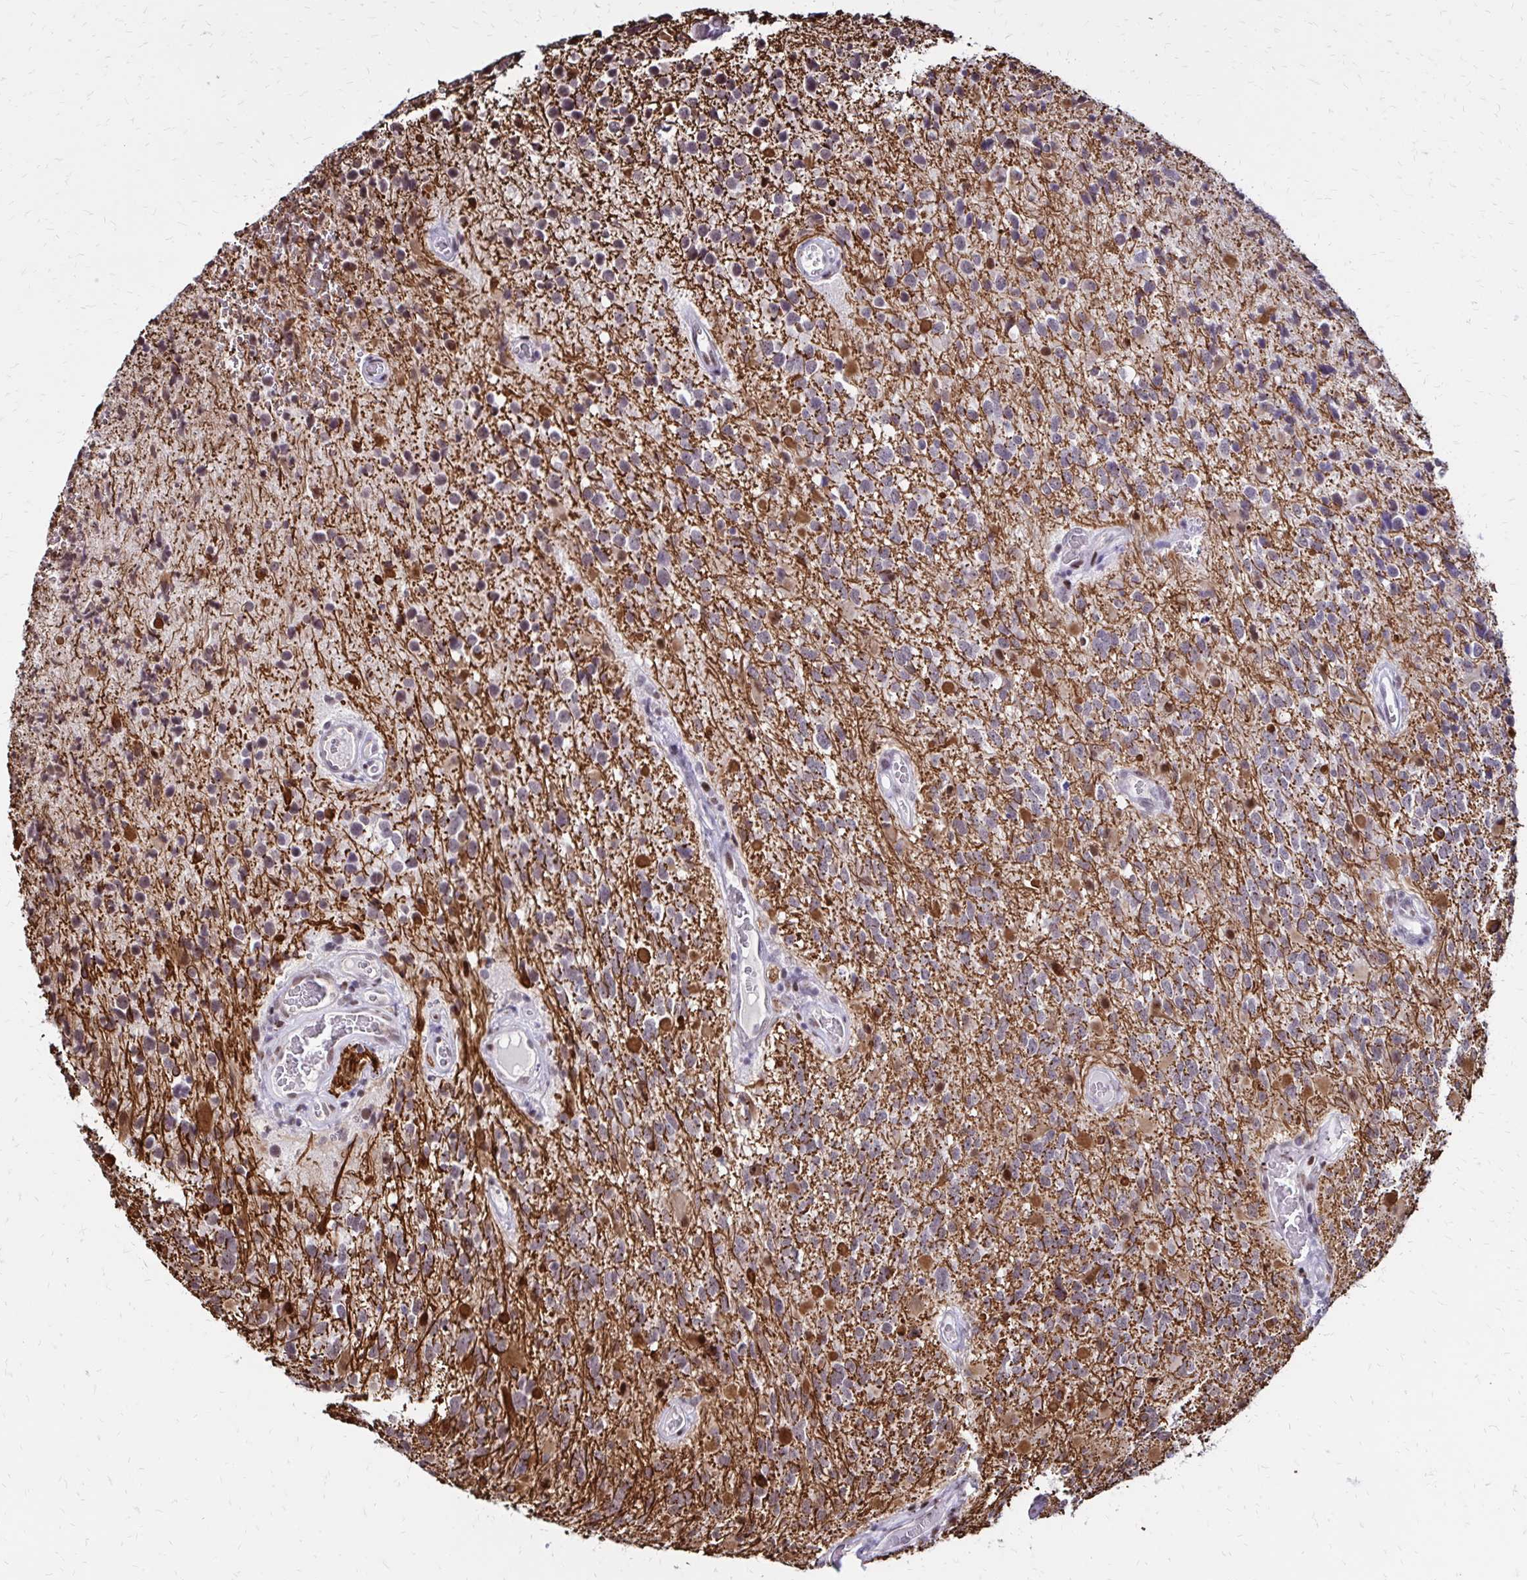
{"staining": {"intensity": "moderate", "quantity": "<25%", "location": "cytoplasmic/membranous"}, "tissue": "glioma", "cell_type": "Tumor cells", "image_type": "cancer", "snomed": [{"axis": "morphology", "description": "Glioma, malignant, High grade"}, {"axis": "topography", "description": "Brain"}], "caption": "High-magnification brightfield microscopy of glioma stained with DAB (3,3'-diaminobenzidine) (brown) and counterstained with hematoxylin (blue). tumor cells exhibit moderate cytoplasmic/membranous staining is present in about<25% of cells.", "gene": "TOB1", "patient": {"sex": "female", "age": 40}}